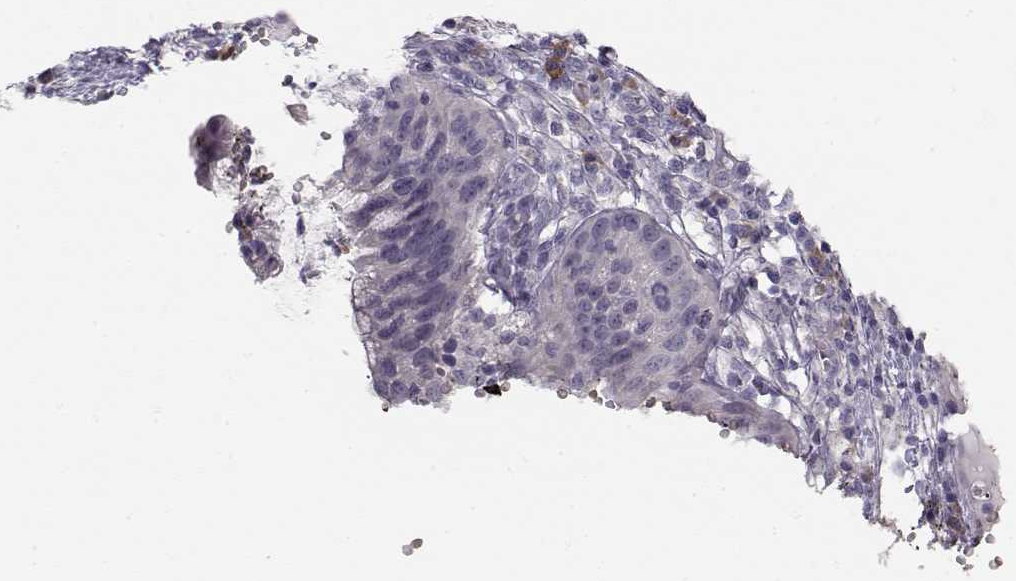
{"staining": {"intensity": "negative", "quantity": "none", "location": "none"}, "tissue": "cervical cancer", "cell_type": "Tumor cells", "image_type": "cancer", "snomed": [{"axis": "morphology", "description": "Adenocarcinoma, NOS"}, {"axis": "topography", "description": "Cervix"}], "caption": "Cervical cancer (adenocarcinoma) stained for a protein using immunohistochemistry (IHC) exhibits no staining tumor cells.", "gene": "TTC26", "patient": {"sex": "female", "age": 34}}